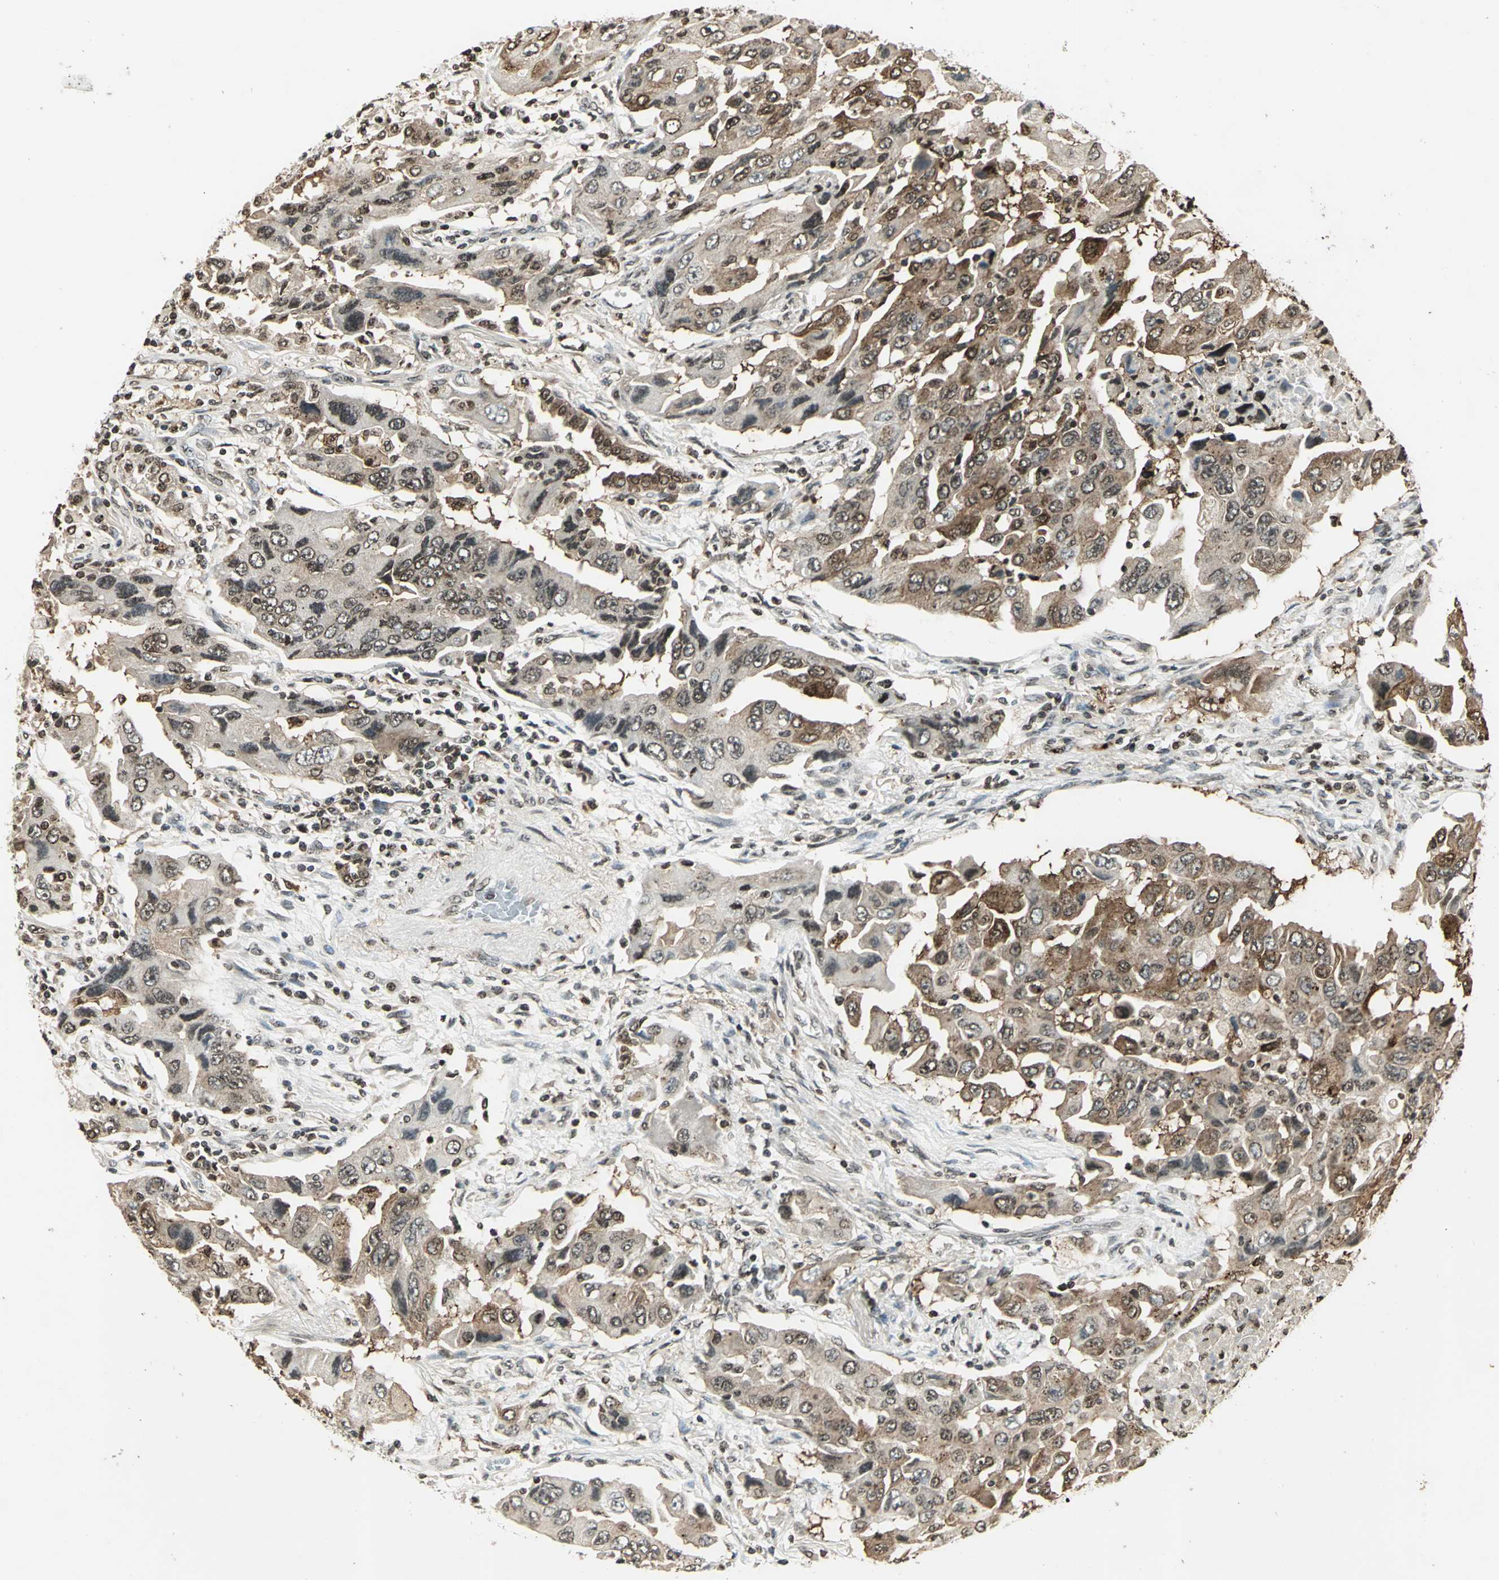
{"staining": {"intensity": "strong", "quantity": ">75%", "location": "cytoplasmic/membranous,nuclear"}, "tissue": "lung cancer", "cell_type": "Tumor cells", "image_type": "cancer", "snomed": [{"axis": "morphology", "description": "Adenocarcinoma, NOS"}, {"axis": "topography", "description": "Lung"}], "caption": "Immunohistochemistry histopathology image of lung cancer stained for a protein (brown), which demonstrates high levels of strong cytoplasmic/membranous and nuclear positivity in about >75% of tumor cells.", "gene": "LGALS3", "patient": {"sex": "female", "age": 65}}